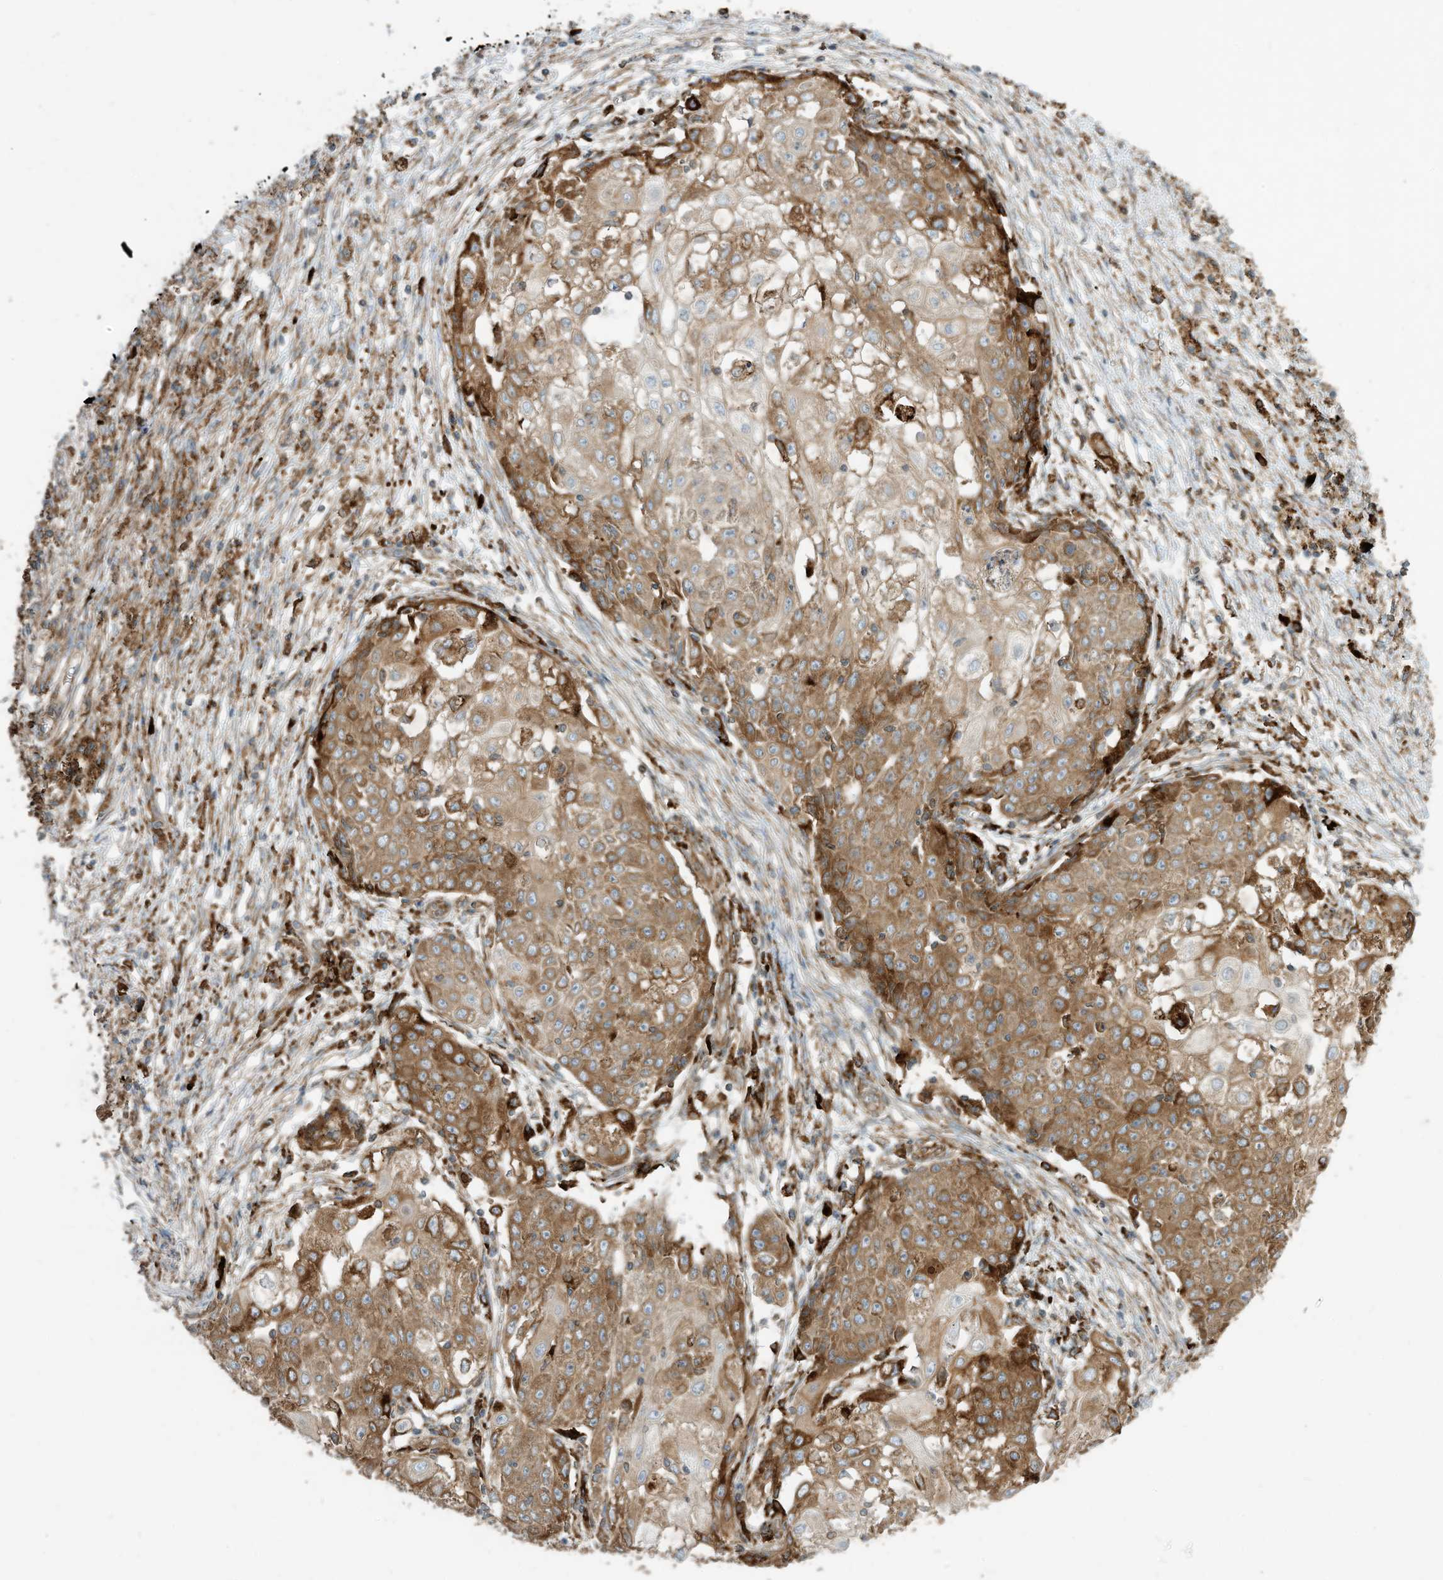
{"staining": {"intensity": "moderate", "quantity": ">75%", "location": "cytoplasmic/membranous"}, "tissue": "ovarian cancer", "cell_type": "Tumor cells", "image_type": "cancer", "snomed": [{"axis": "morphology", "description": "Carcinoma, endometroid"}, {"axis": "topography", "description": "Ovary"}], "caption": "A histopathology image of human endometroid carcinoma (ovarian) stained for a protein reveals moderate cytoplasmic/membranous brown staining in tumor cells.", "gene": "TRNAU1AP", "patient": {"sex": "female", "age": 42}}